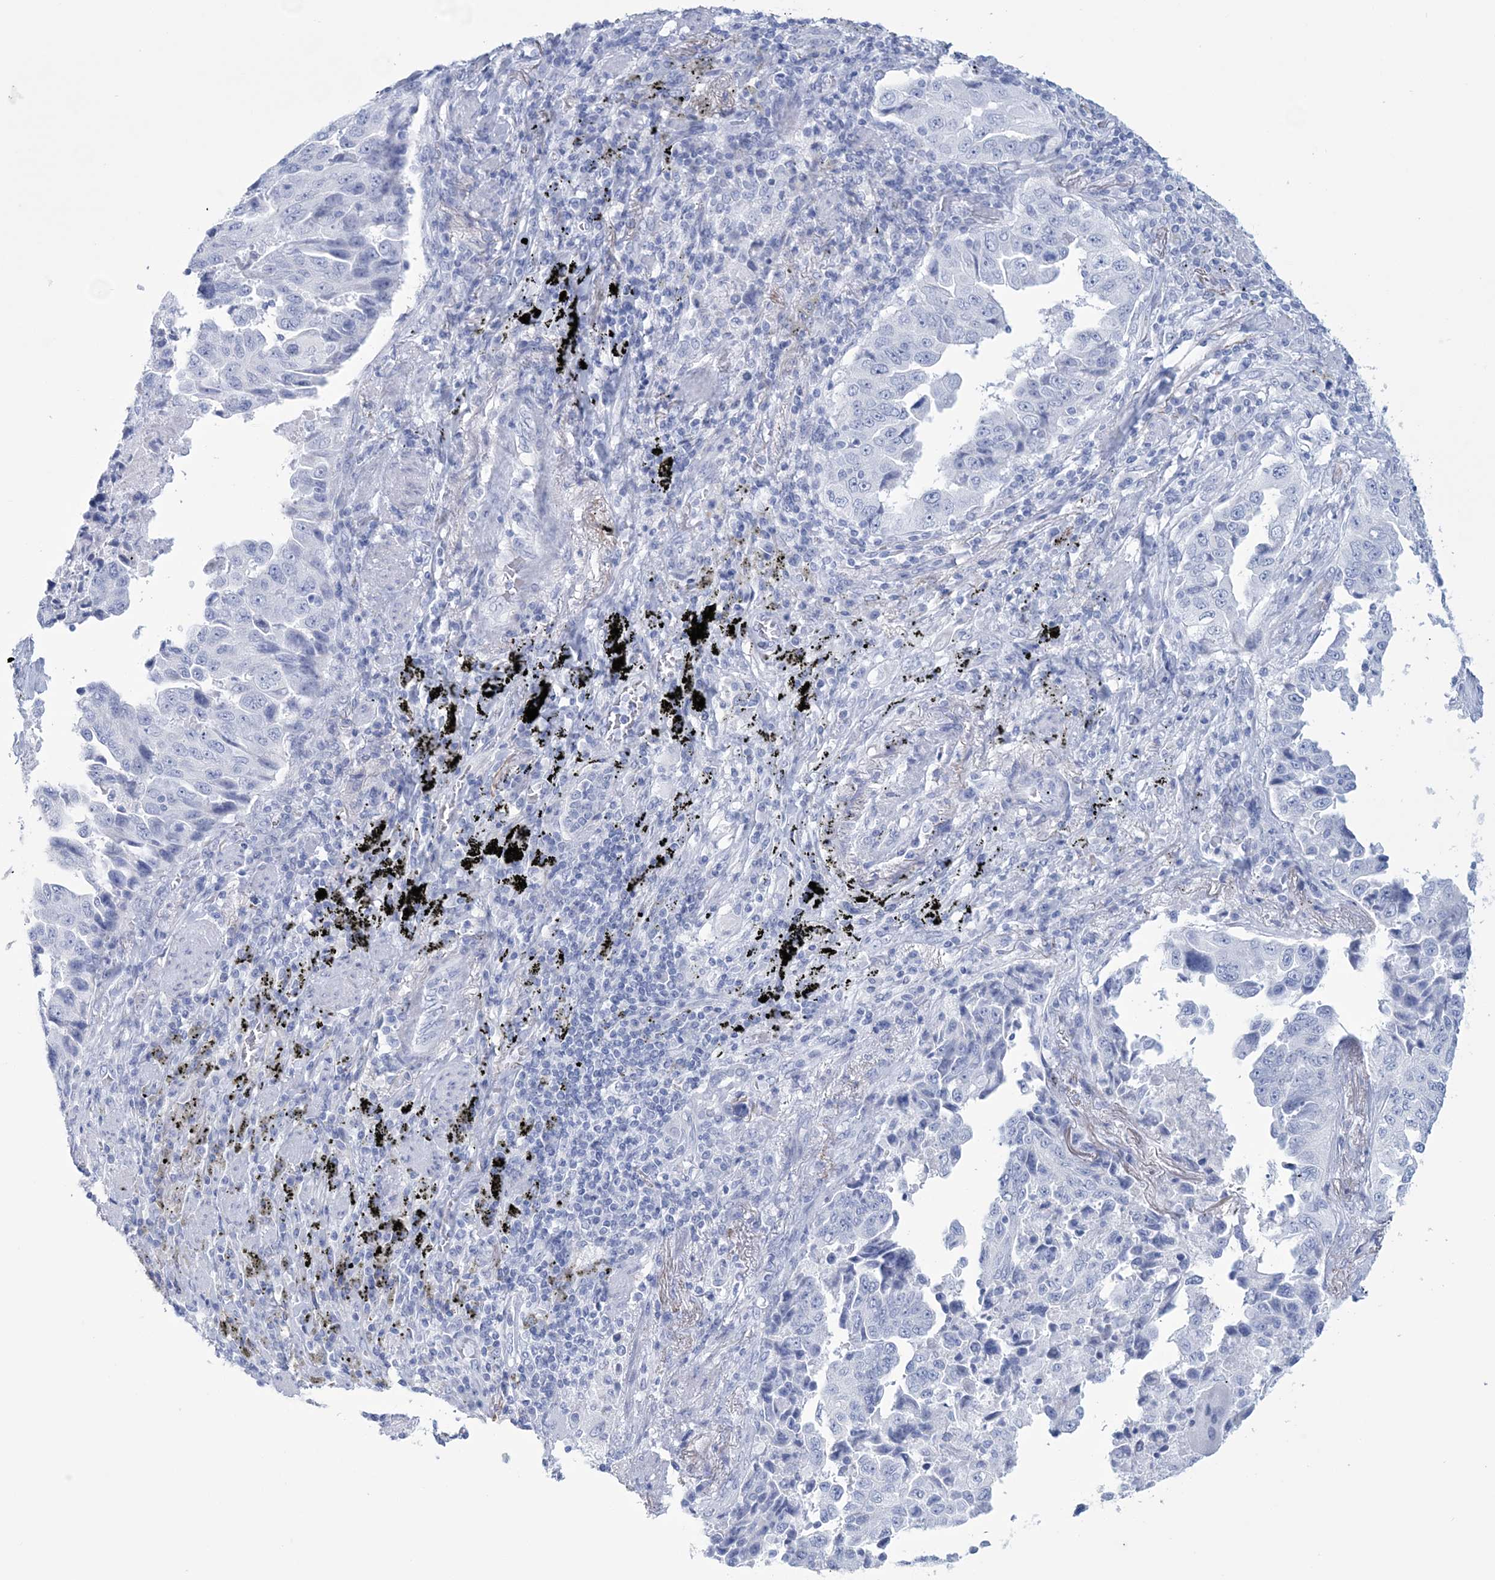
{"staining": {"intensity": "negative", "quantity": "none", "location": "none"}, "tissue": "lung cancer", "cell_type": "Tumor cells", "image_type": "cancer", "snomed": [{"axis": "morphology", "description": "Adenocarcinoma, NOS"}, {"axis": "topography", "description": "Lung"}], "caption": "The histopathology image exhibits no significant staining in tumor cells of adenocarcinoma (lung).", "gene": "DPCD", "patient": {"sex": "female", "age": 51}}